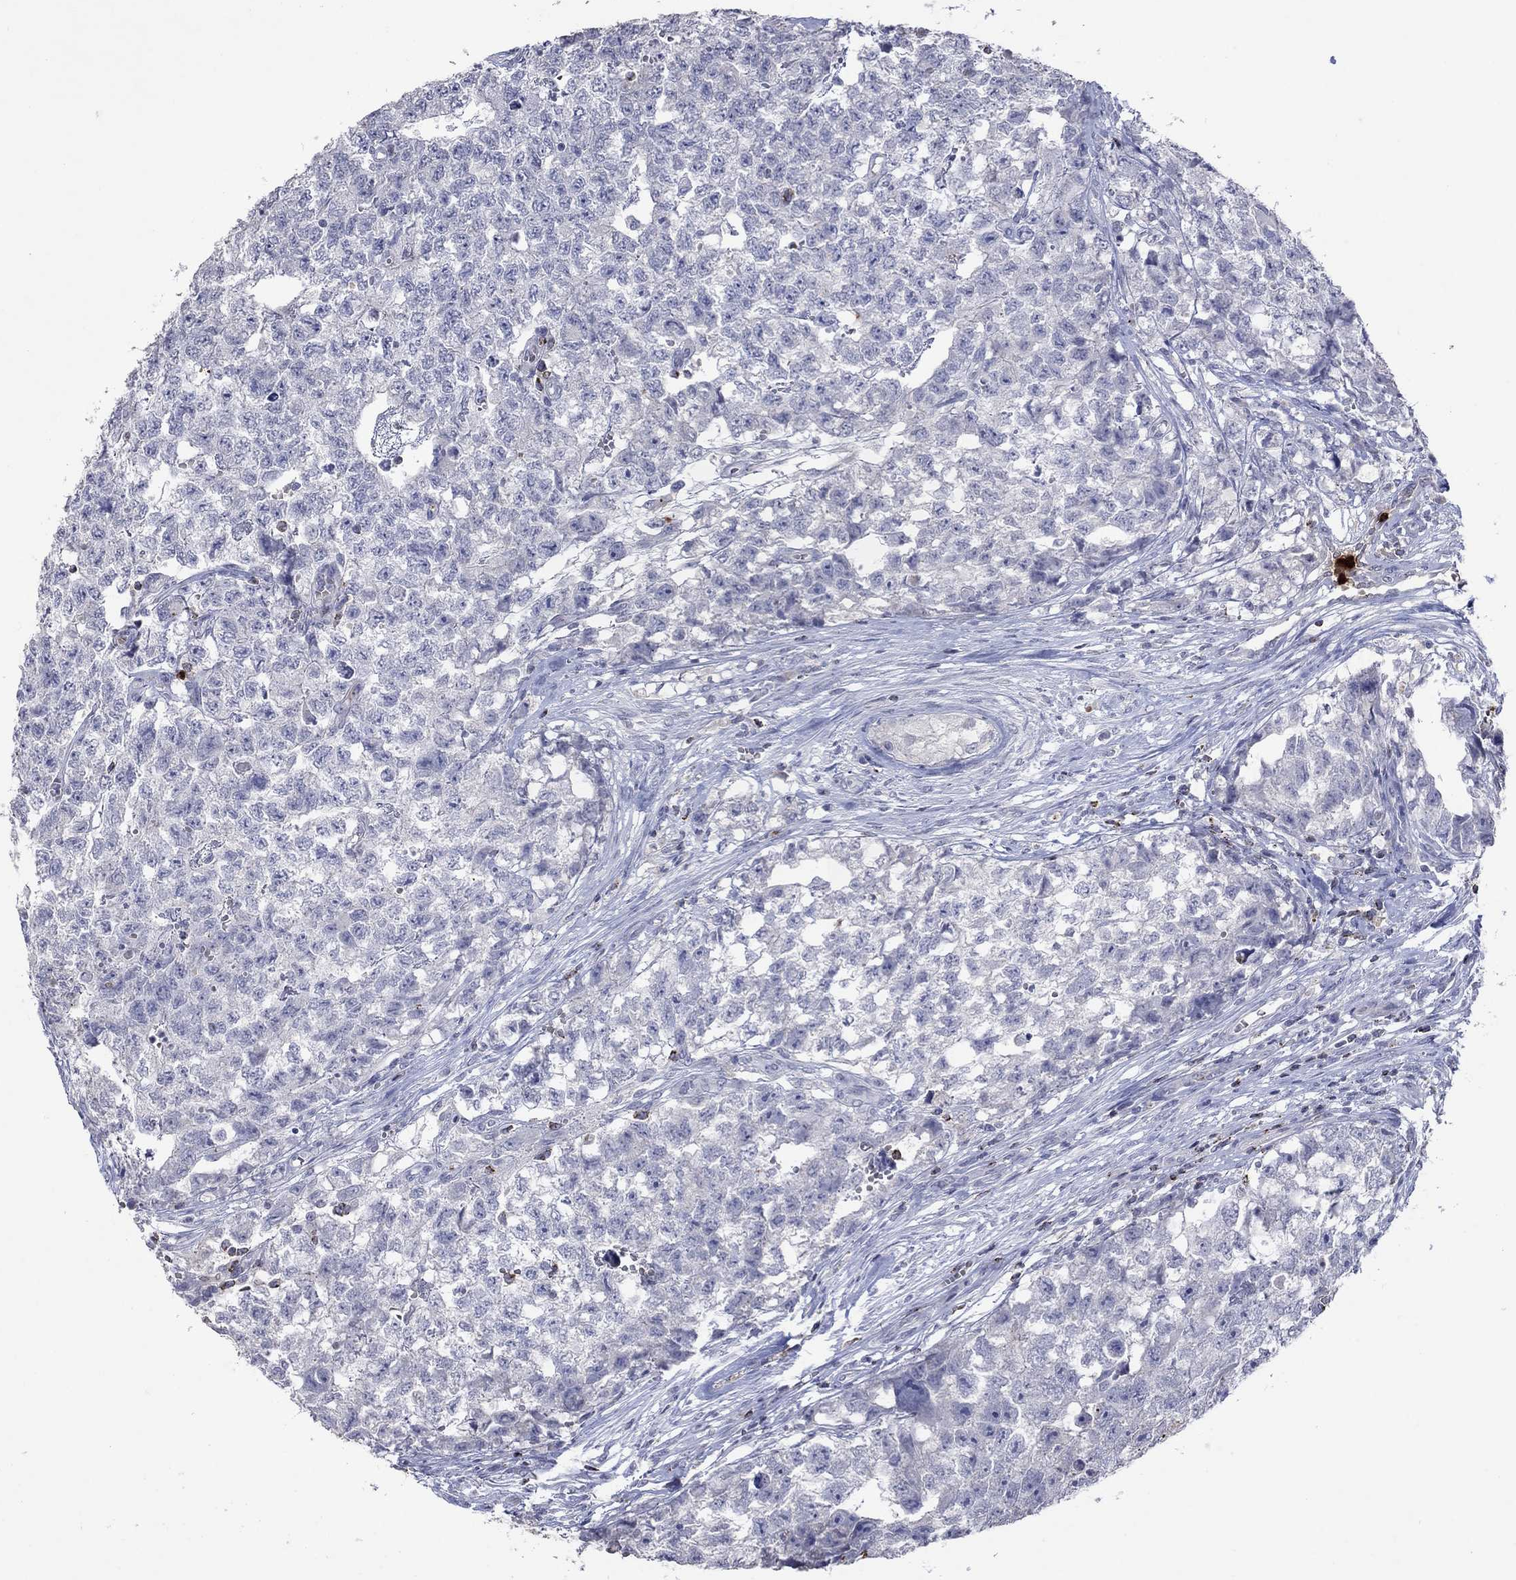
{"staining": {"intensity": "negative", "quantity": "none", "location": "none"}, "tissue": "testis cancer", "cell_type": "Tumor cells", "image_type": "cancer", "snomed": [{"axis": "morphology", "description": "Seminoma, NOS"}, {"axis": "morphology", "description": "Carcinoma, Embryonal, NOS"}, {"axis": "topography", "description": "Testis"}], "caption": "This image is of testis cancer stained with IHC to label a protein in brown with the nuclei are counter-stained blue. There is no staining in tumor cells. Brightfield microscopy of immunohistochemistry stained with DAB (3,3'-diaminobenzidine) (brown) and hematoxylin (blue), captured at high magnification.", "gene": "CCL5", "patient": {"sex": "male", "age": 22}}